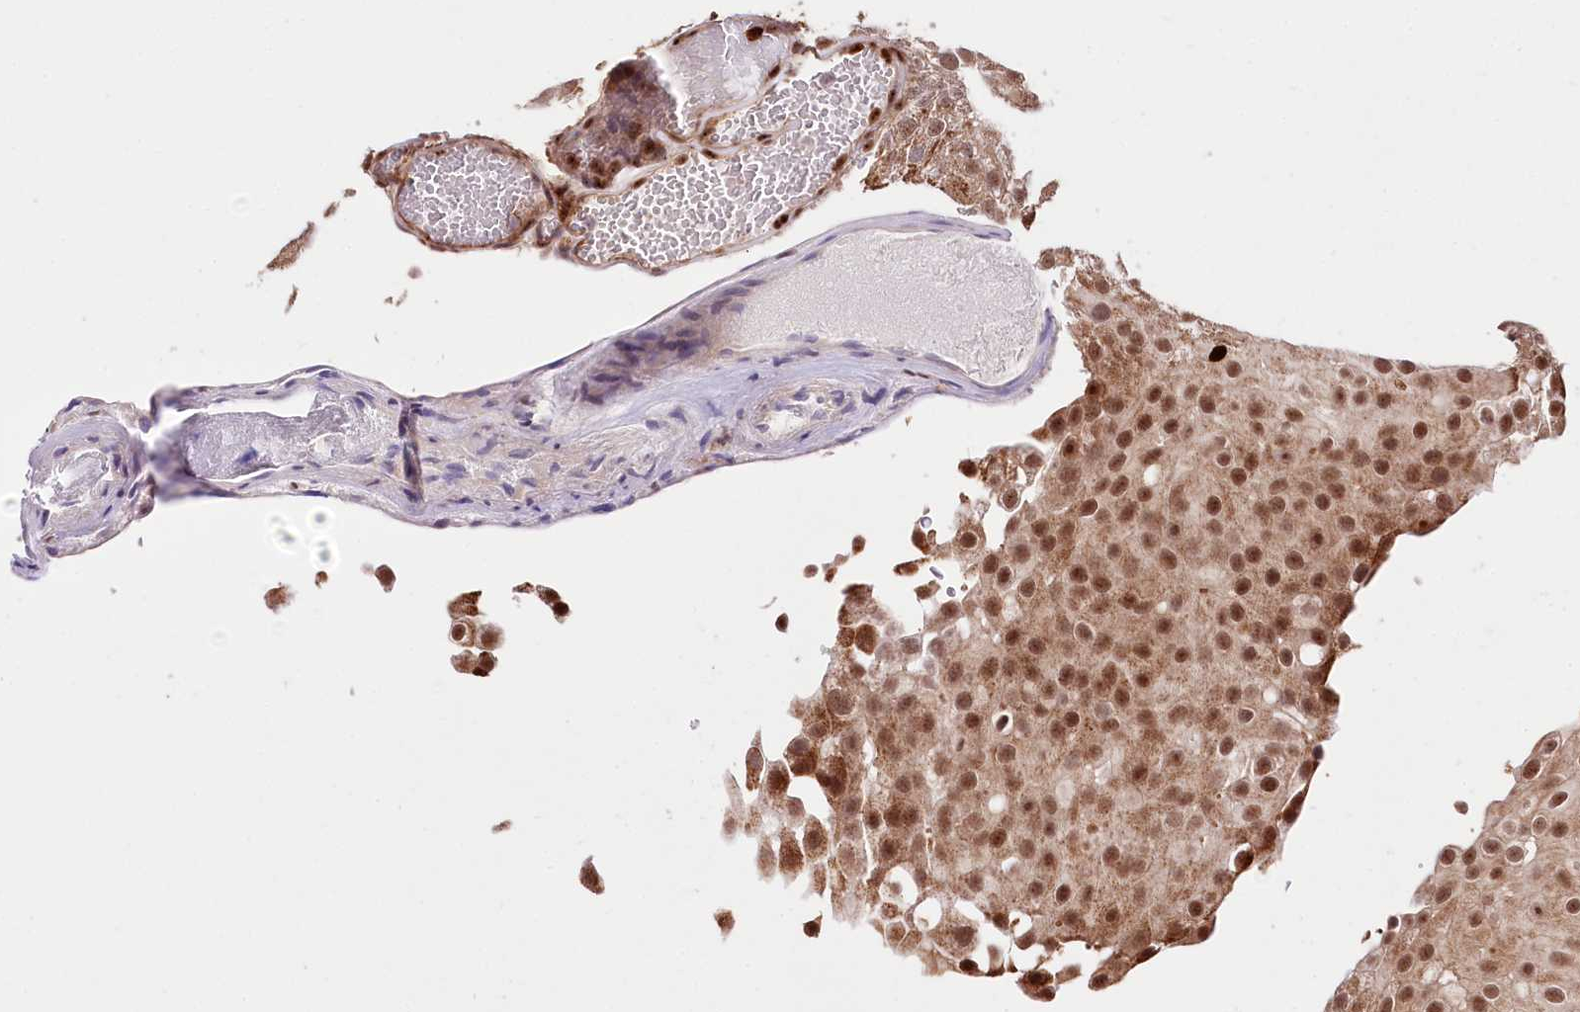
{"staining": {"intensity": "moderate", "quantity": ">75%", "location": "cytoplasmic/membranous,nuclear"}, "tissue": "urothelial cancer", "cell_type": "Tumor cells", "image_type": "cancer", "snomed": [{"axis": "morphology", "description": "Urothelial carcinoma, Low grade"}, {"axis": "topography", "description": "Urinary bladder"}], "caption": "Urothelial carcinoma (low-grade) stained with DAB immunohistochemistry (IHC) displays medium levels of moderate cytoplasmic/membranous and nuclear staining in approximately >75% of tumor cells.", "gene": "FIGN", "patient": {"sex": "male", "age": 78}}